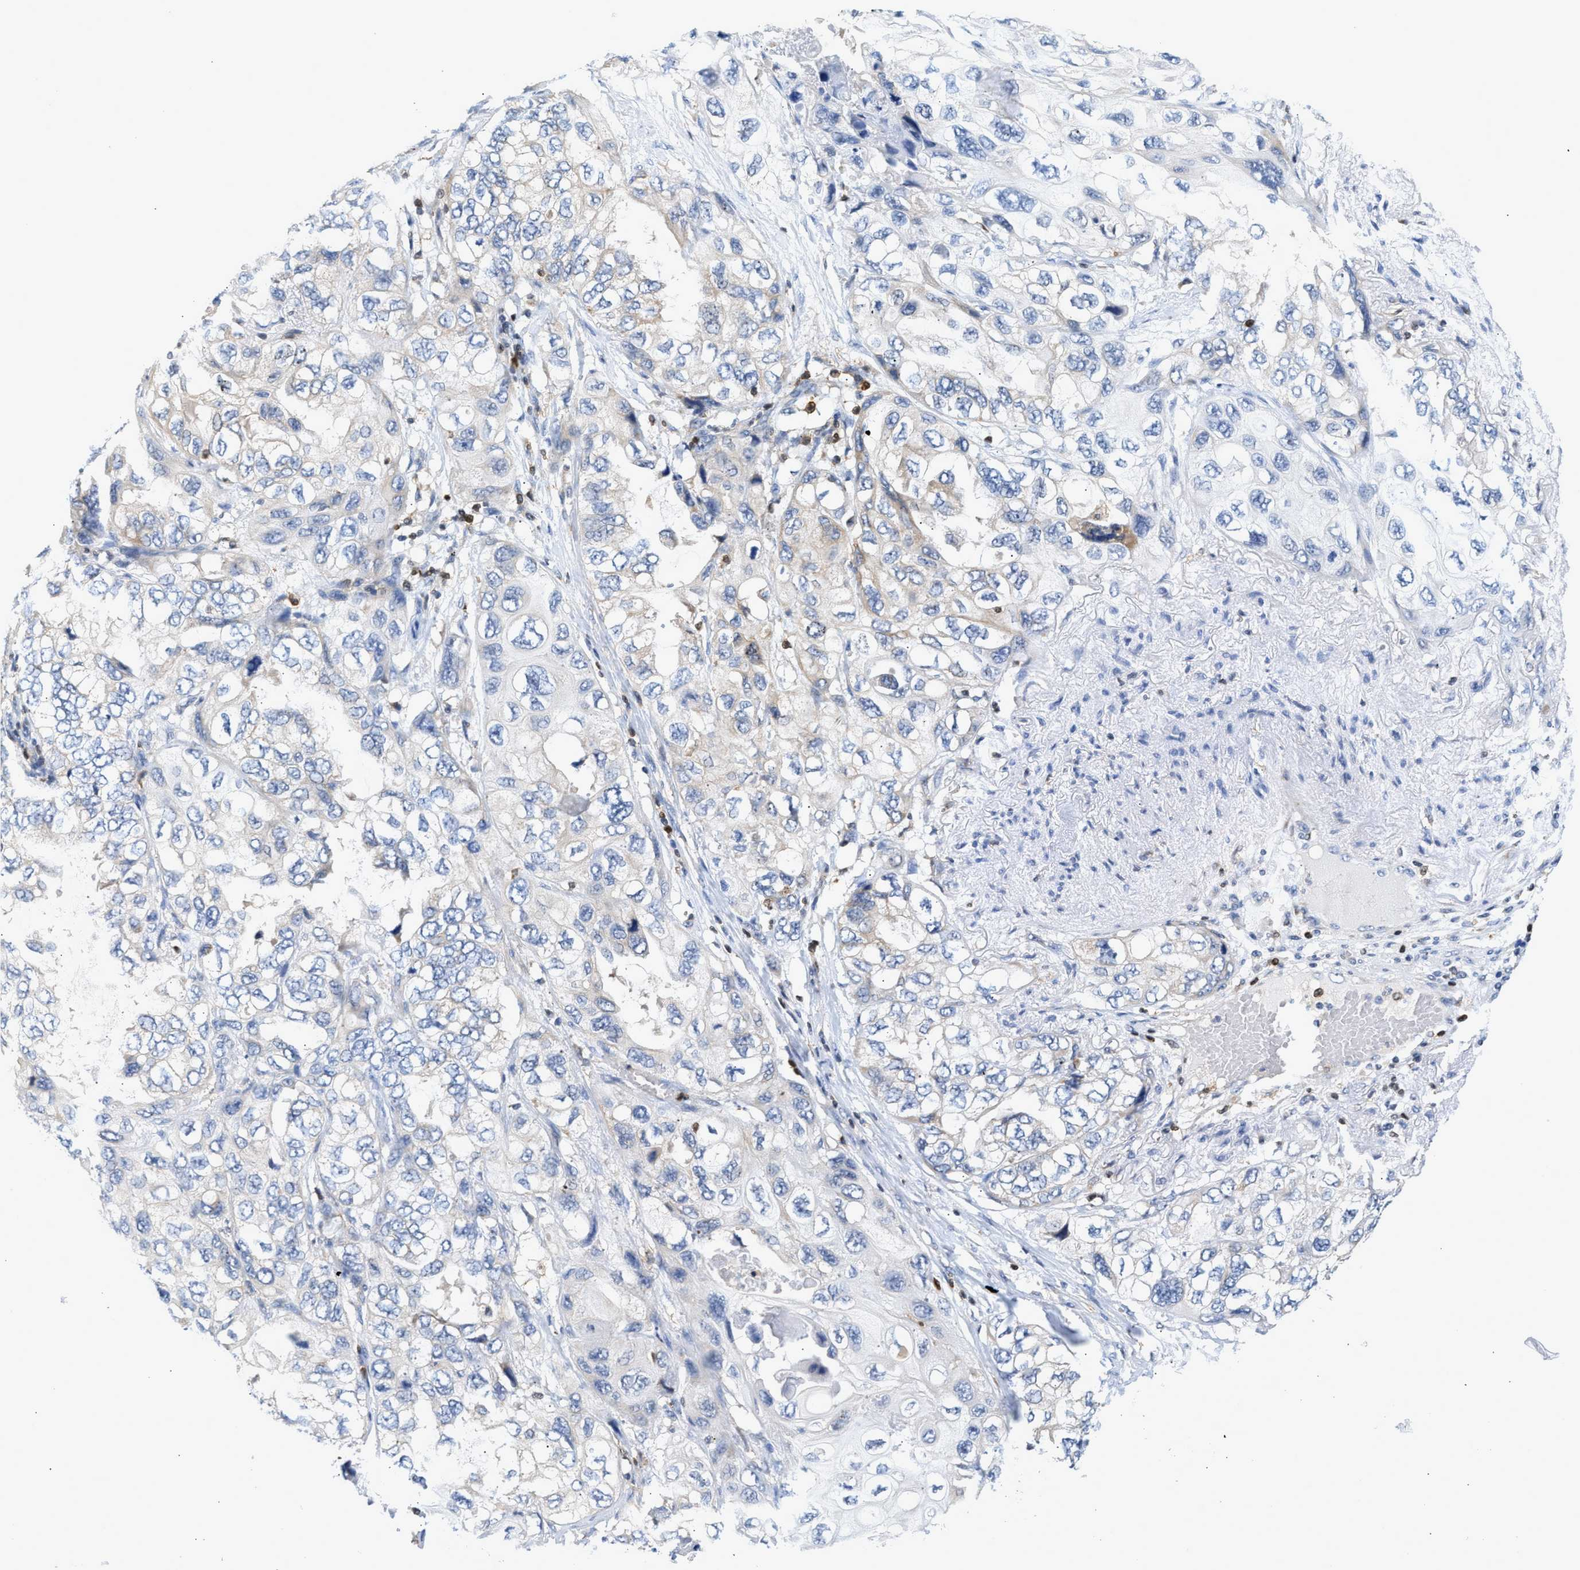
{"staining": {"intensity": "weak", "quantity": "<25%", "location": "cytoplasmic/membranous"}, "tissue": "lung cancer", "cell_type": "Tumor cells", "image_type": "cancer", "snomed": [{"axis": "morphology", "description": "Squamous cell carcinoma, NOS"}, {"axis": "topography", "description": "Lung"}], "caption": "Immunohistochemistry (IHC) of lung cancer demonstrates no positivity in tumor cells. (DAB IHC, high magnification).", "gene": "SLIT2", "patient": {"sex": "female", "age": 73}}